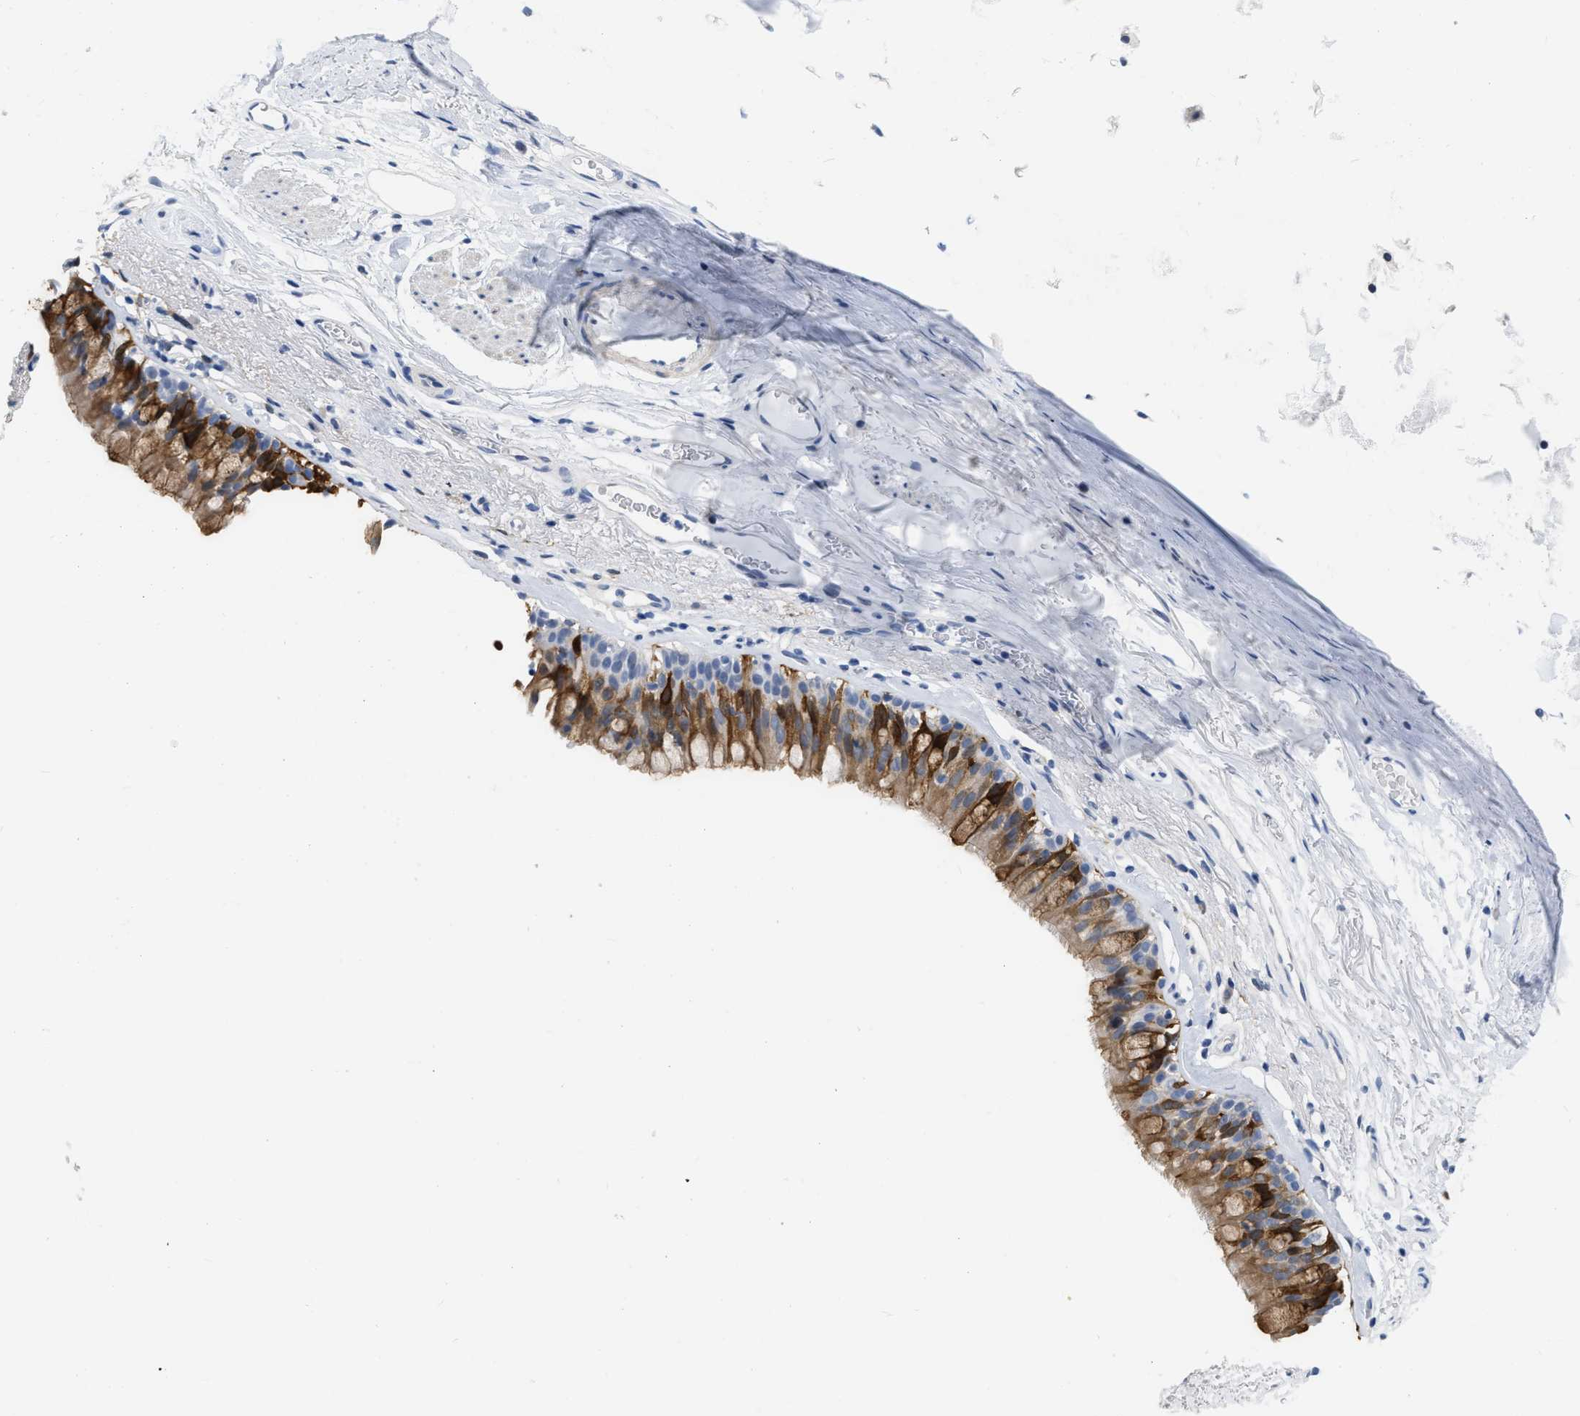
{"staining": {"intensity": "moderate", "quantity": ">75%", "location": "cytoplasmic/membranous"}, "tissue": "bronchus", "cell_type": "Respiratory epithelial cells", "image_type": "normal", "snomed": [{"axis": "morphology", "description": "Normal tissue, NOS"}, {"axis": "topography", "description": "Cartilage tissue"}, {"axis": "topography", "description": "Bronchus"}], "caption": "Immunohistochemical staining of unremarkable human bronchus exhibits moderate cytoplasmic/membranous protein expression in approximately >75% of respiratory epithelial cells. (IHC, brightfield microscopy, high magnification).", "gene": "CRYM", "patient": {"sex": "female", "age": 53}}